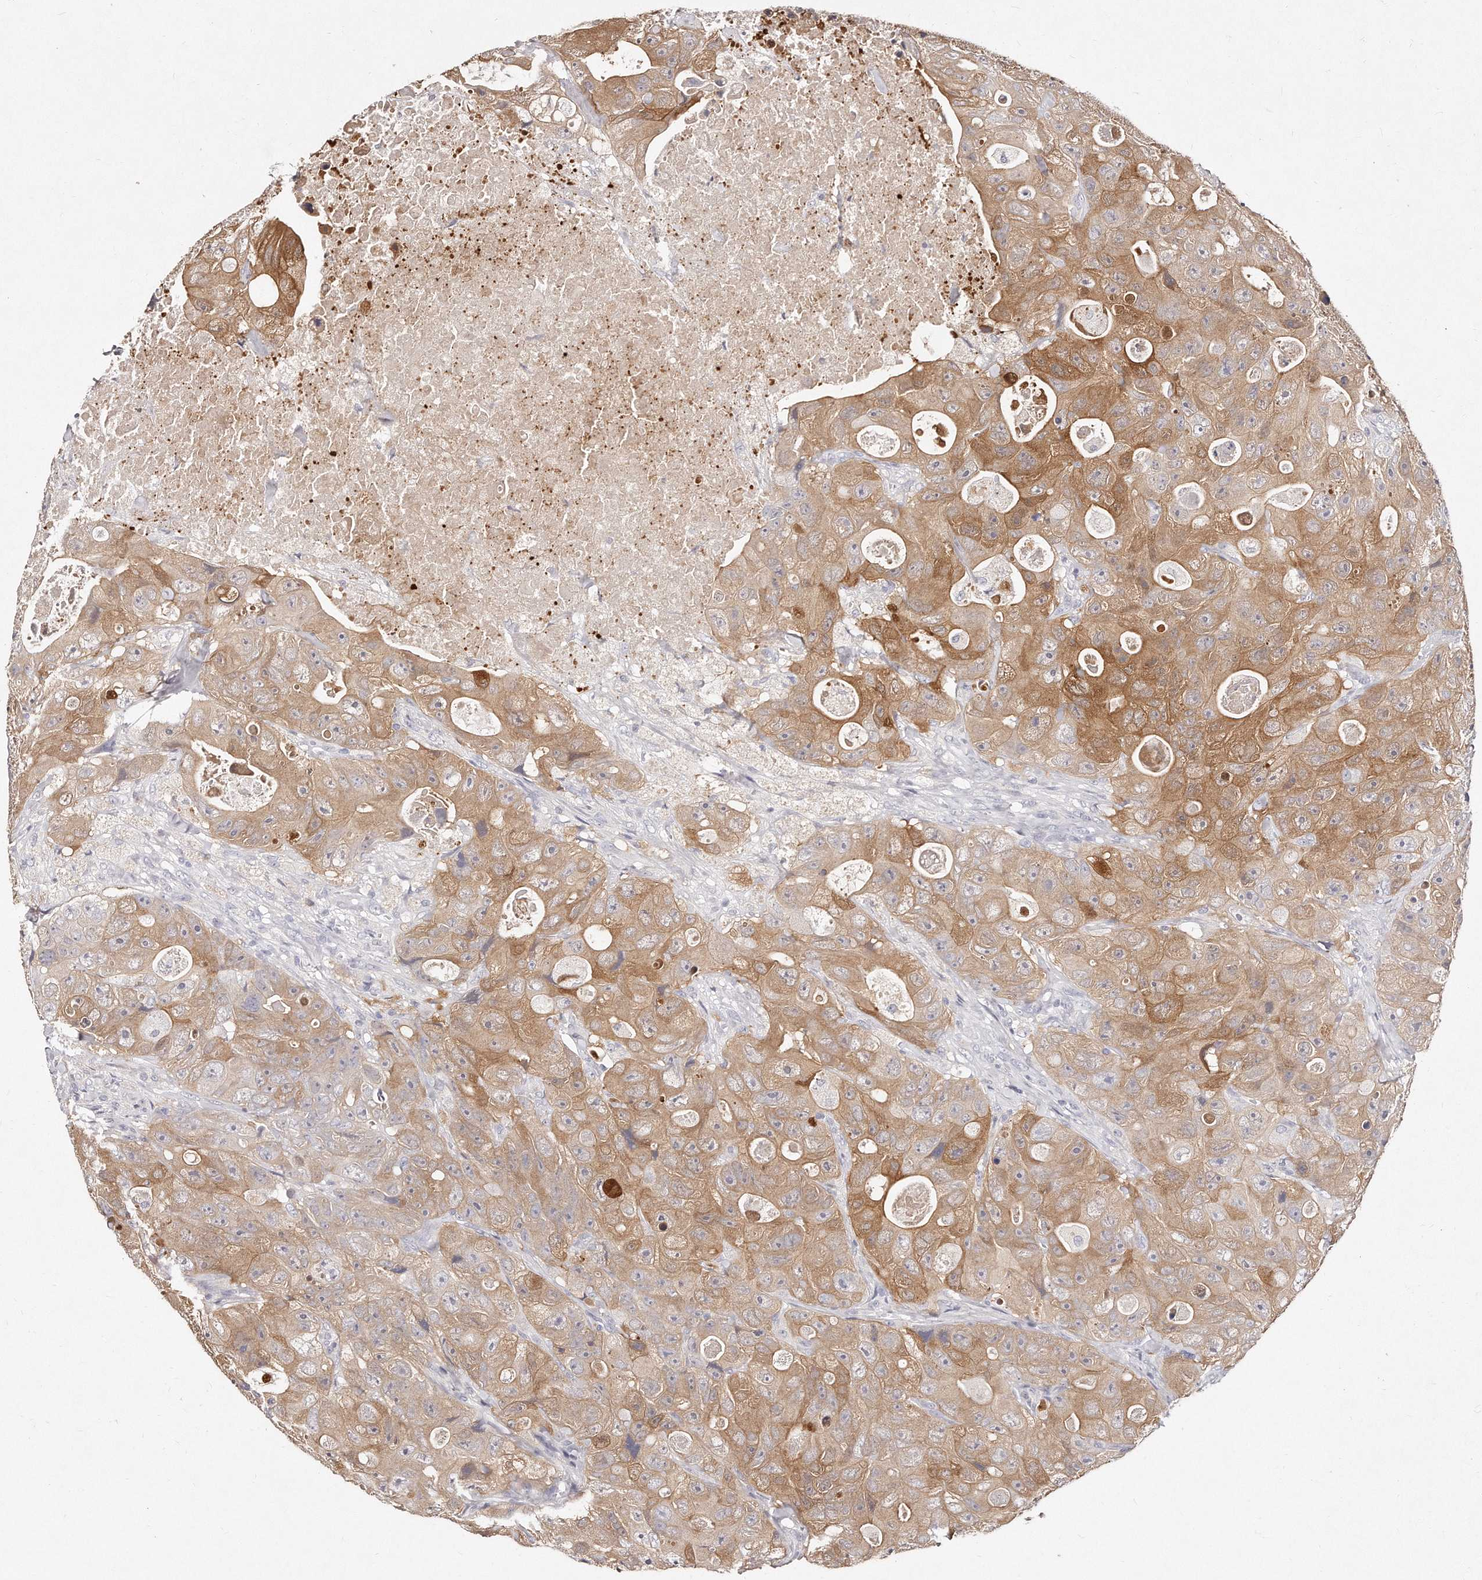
{"staining": {"intensity": "moderate", "quantity": ">75%", "location": "cytoplasmic/membranous"}, "tissue": "colorectal cancer", "cell_type": "Tumor cells", "image_type": "cancer", "snomed": [{"axis": "morphology", "description": "Adenocarcinoma, NOS"}, {"axis": "topography", "description": "Colon"}], "caption": "High-magnification brightfield microscopy of colorectal adenocarcinoma stained with DAB (brown) and counterstained with hematoxylin (blue). tumor cells exhibit moderate cytoplasmic/membranous positivity is seen in approximately>75% of cells.", "gene": "GDA", "patient": {"sex": "female", "age": 46}}